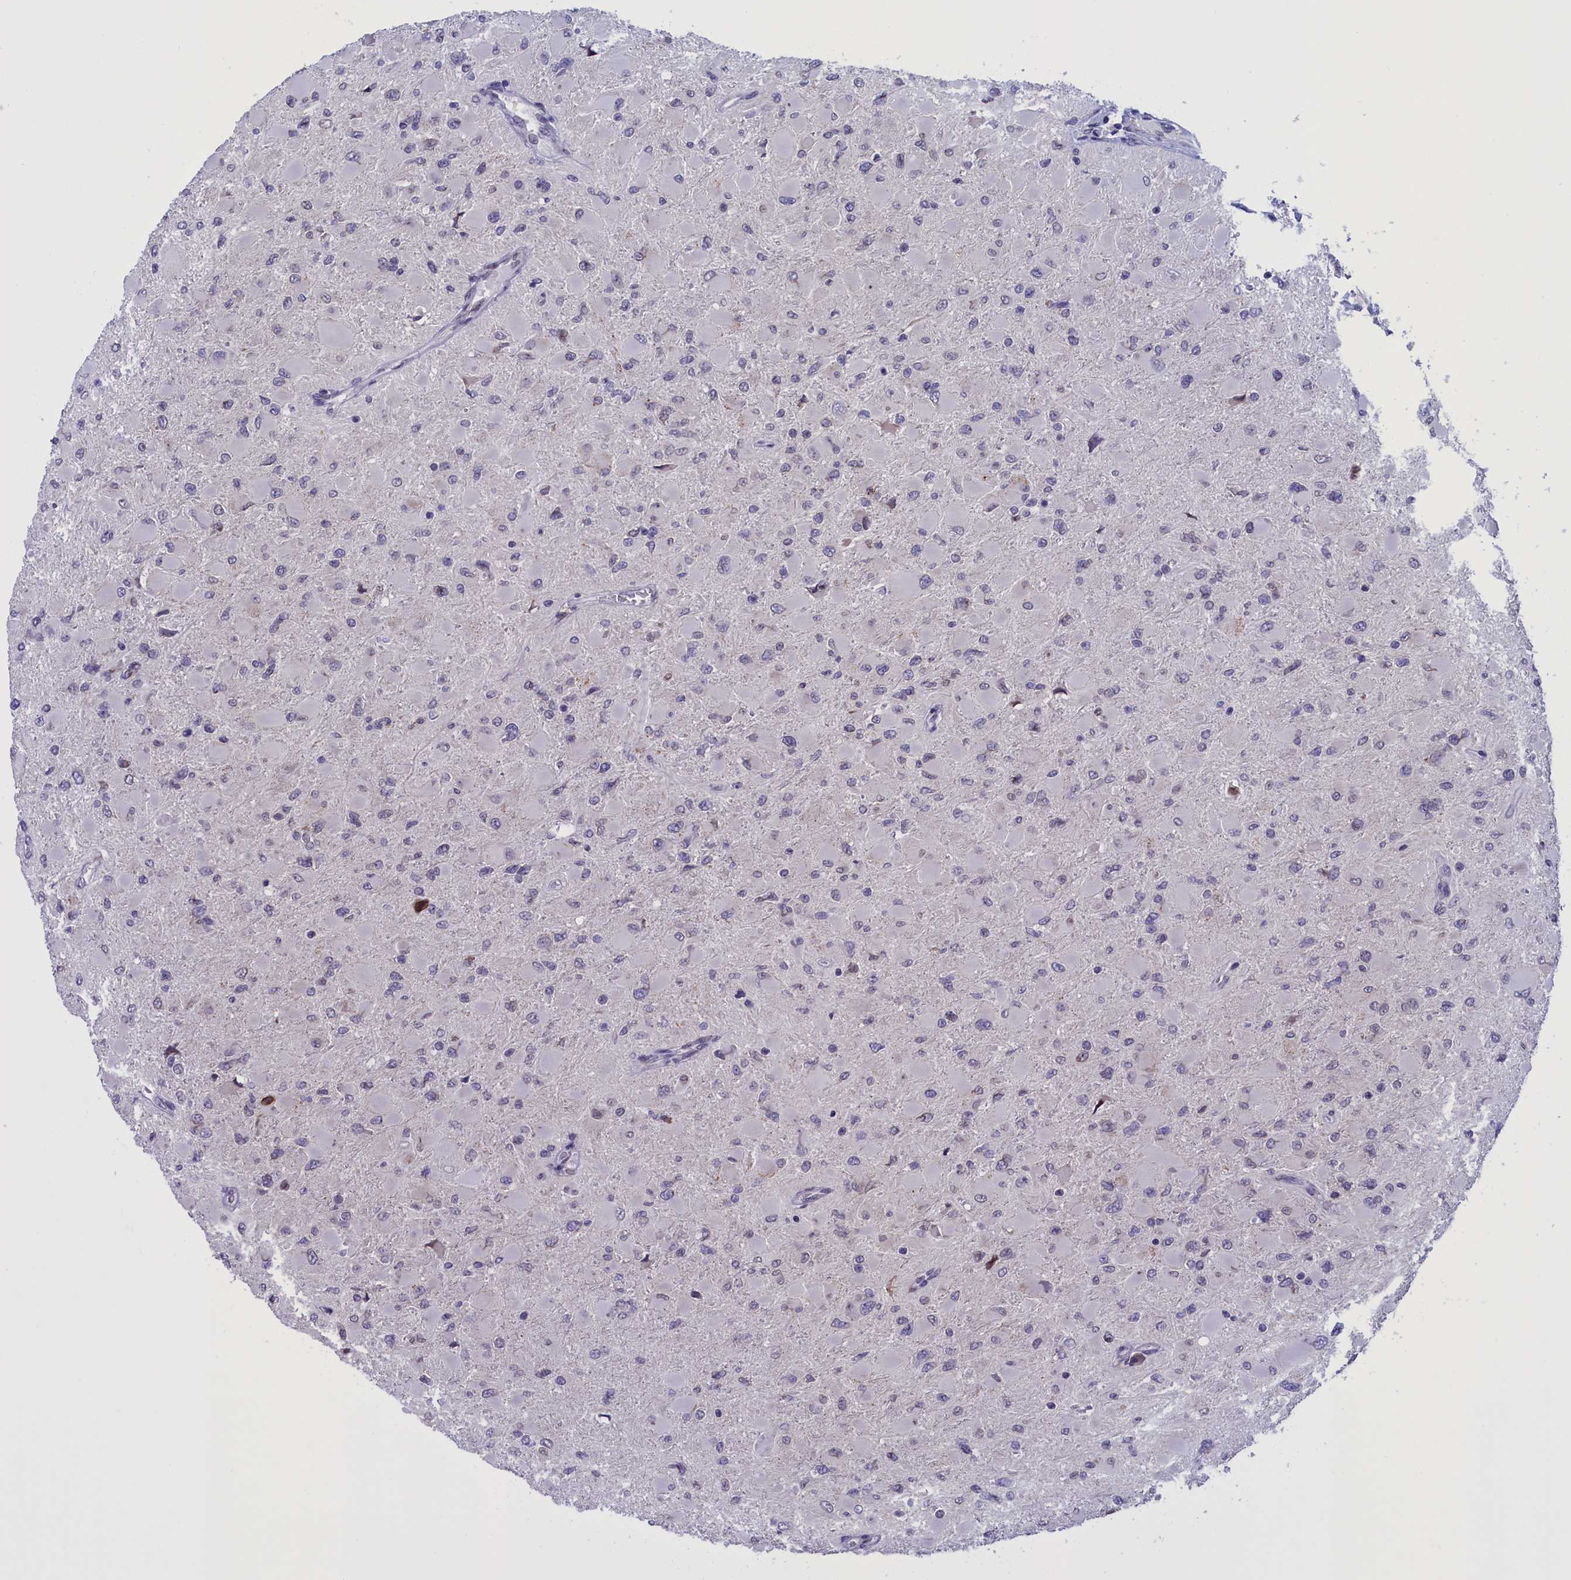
{"staining": {"intensity": "negative", "quantity": "none", "location": "none"}, "tissue": "glioma", "cell_type": "Tumor cells", "image_type": "cancer", "snomed": [{"axis": "morphology", "description": "Glioma, malignant, High grade"}, {"axis": "topography", "description": "Cerebral cortex"}], "caption": "This is a micrograph of immunohistochemistry (IHC) staining of glioma, which shows no staining in tumor cells. Nuclei are stained in blue.", "gene": "PARS2", "patient": {"sex": "female", "age": 36}}